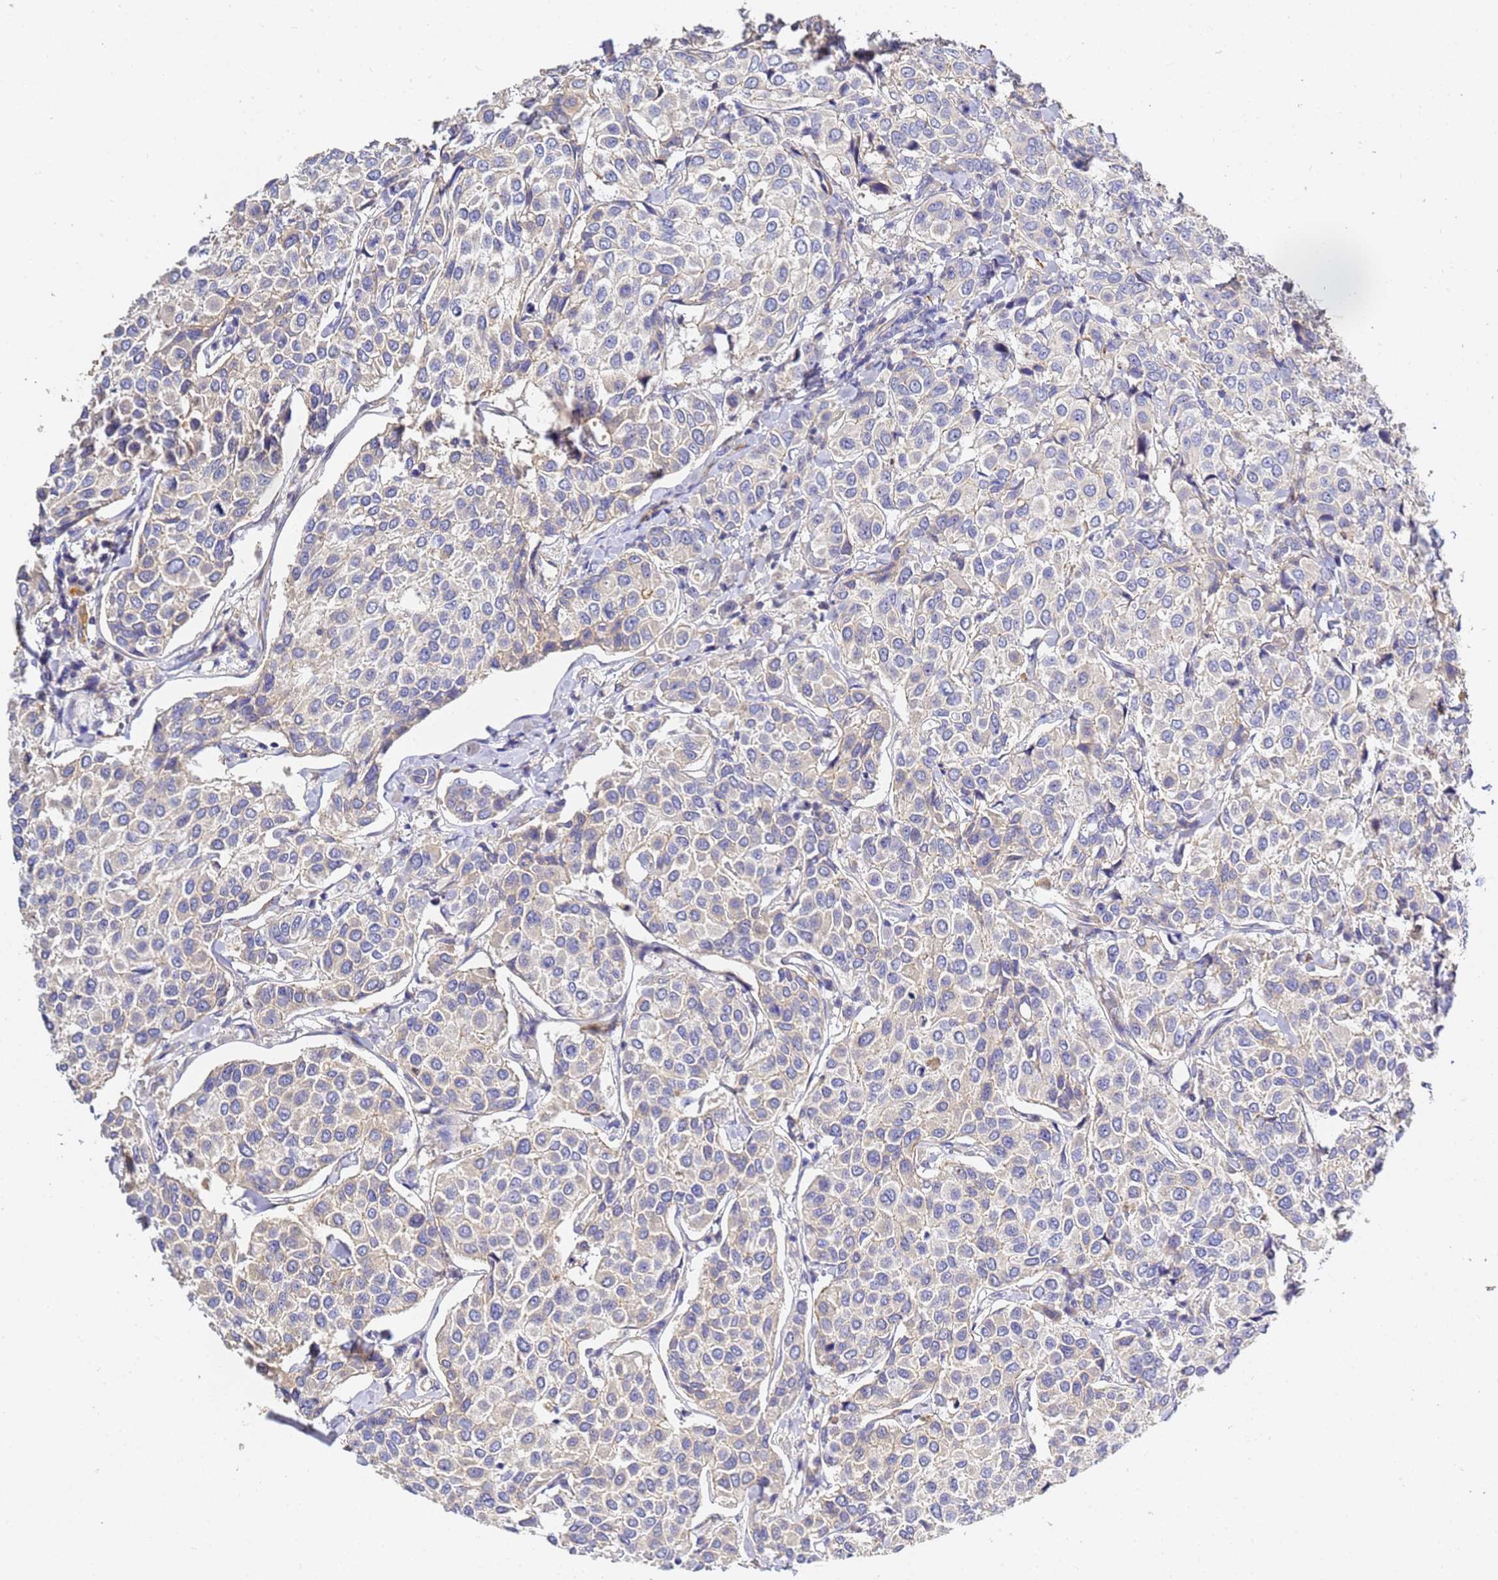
{"staining": {"intensity": "weak", "quantity": "25%-75%", "location": "cytoplasmic/membranous"}, "tissue": "breast cancer", "cell_type": "Tumor cells", "image_type": "cancer", "snomed": [{"axis": "morphology", "description": "Duct carcinoma"}, {"axis": "topography", "description": "Breast"}], "caption": "Breast cancer was stained to show a protein in brown. There is low levels of weak cytoplasmic/membranous positivity in approximately 25%-75% of tumor cells. Using DAB (brown) and hematoxylin (blue) stains, captured at high magnification using brightfield microscopy.", "gene": "CFH", "patient": {"sex": "female", "age": 55}}